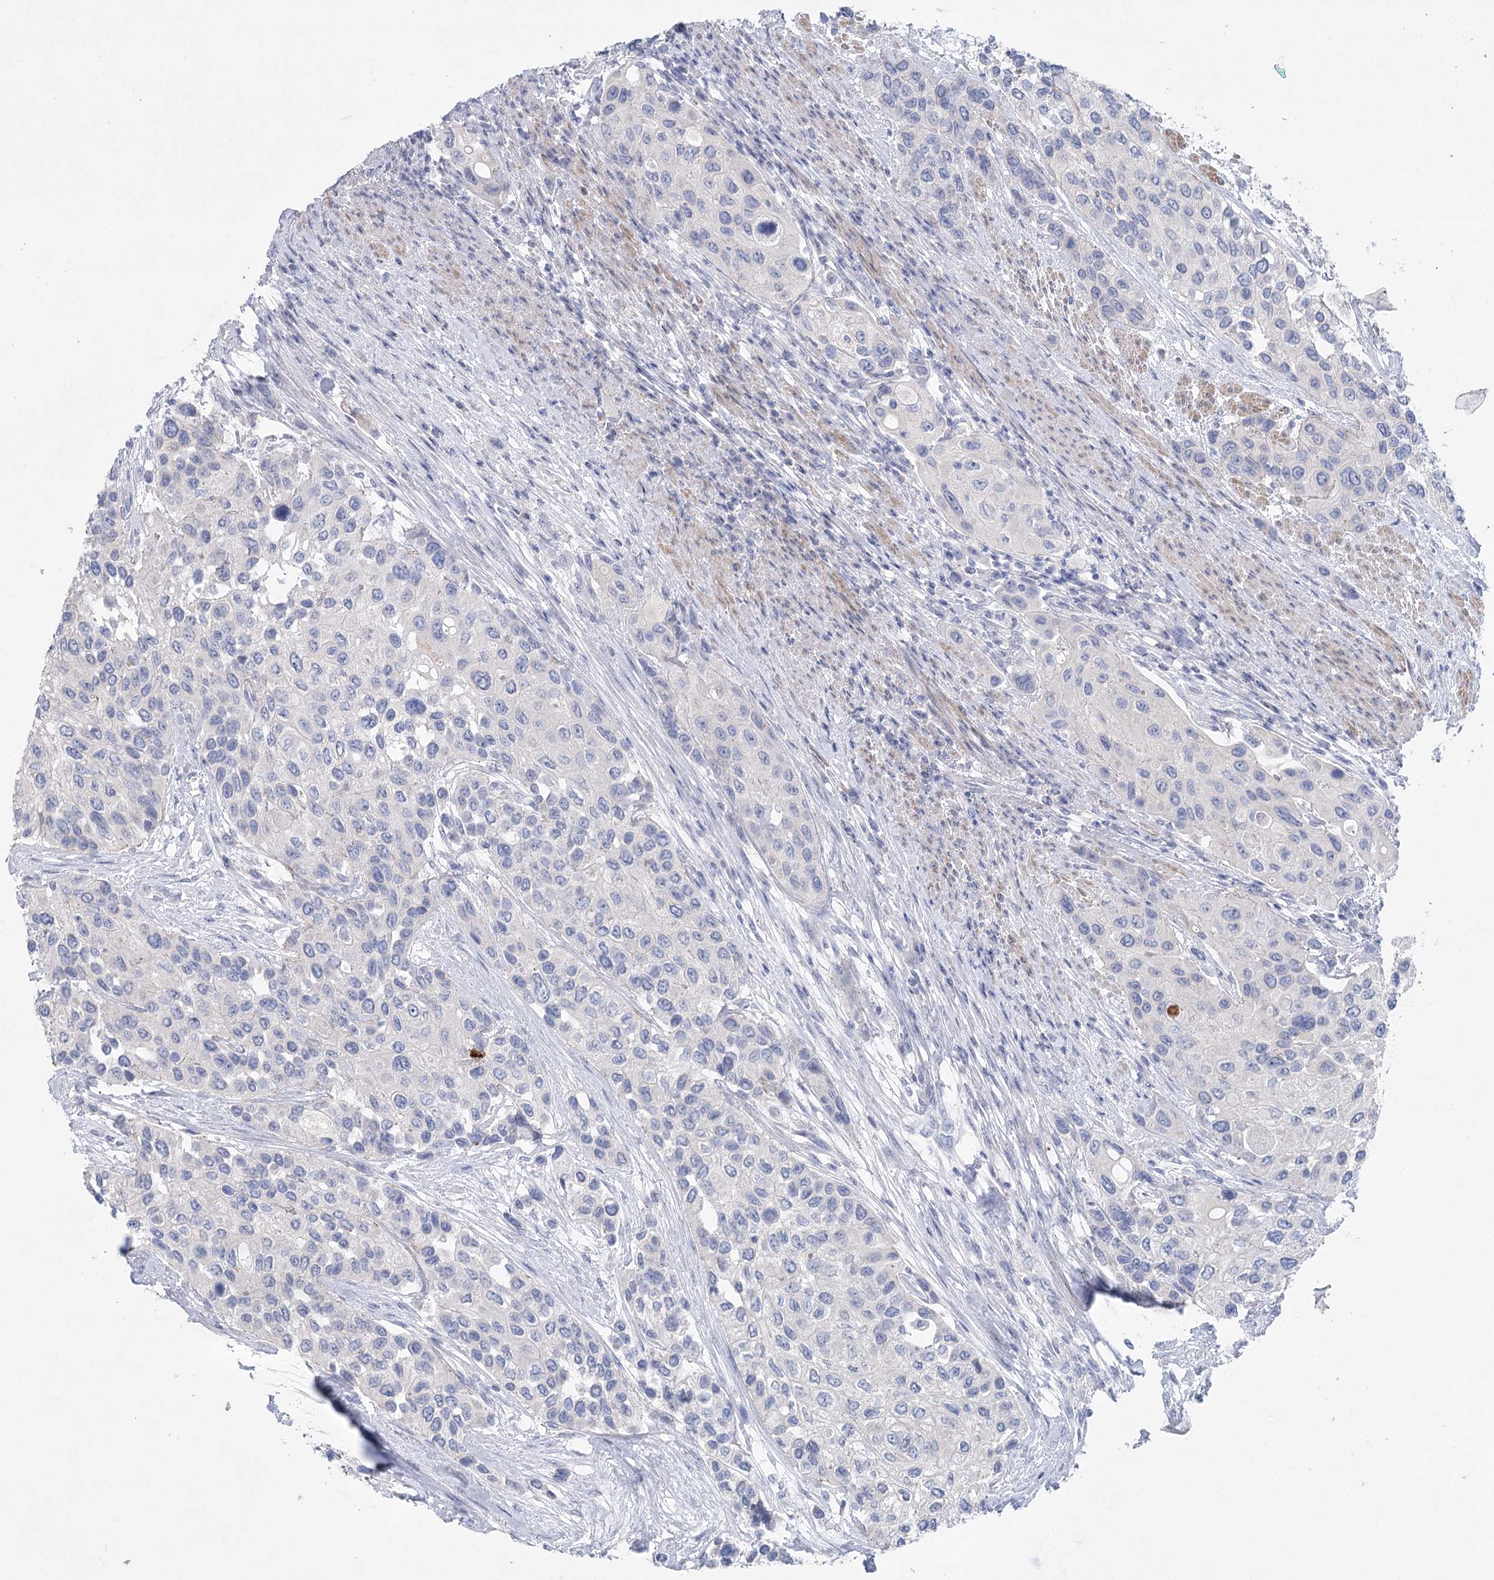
{"staining": {"intensity": "negative", "quantity": "none", "location": "none"}, "tissue": "urothelial cancer", "cell_type": "Tumor cells", "image_type": "cancer", "snomed": [{"axis": "morphology", "description": "Normal tissue, NOS"}, {"axis": "morphology", "description": "Urothelial carcinoma, High grade"}, {"axis": "topography", "description": "Vascular tissue"}, {"axis": "topography", "description": "Urinary bladder"}], "caption": "There is no significant positivity in tumor cells of urothelial cancer.", "gene": "WDR74", "patient": {"sex": "female", "age": 56}}